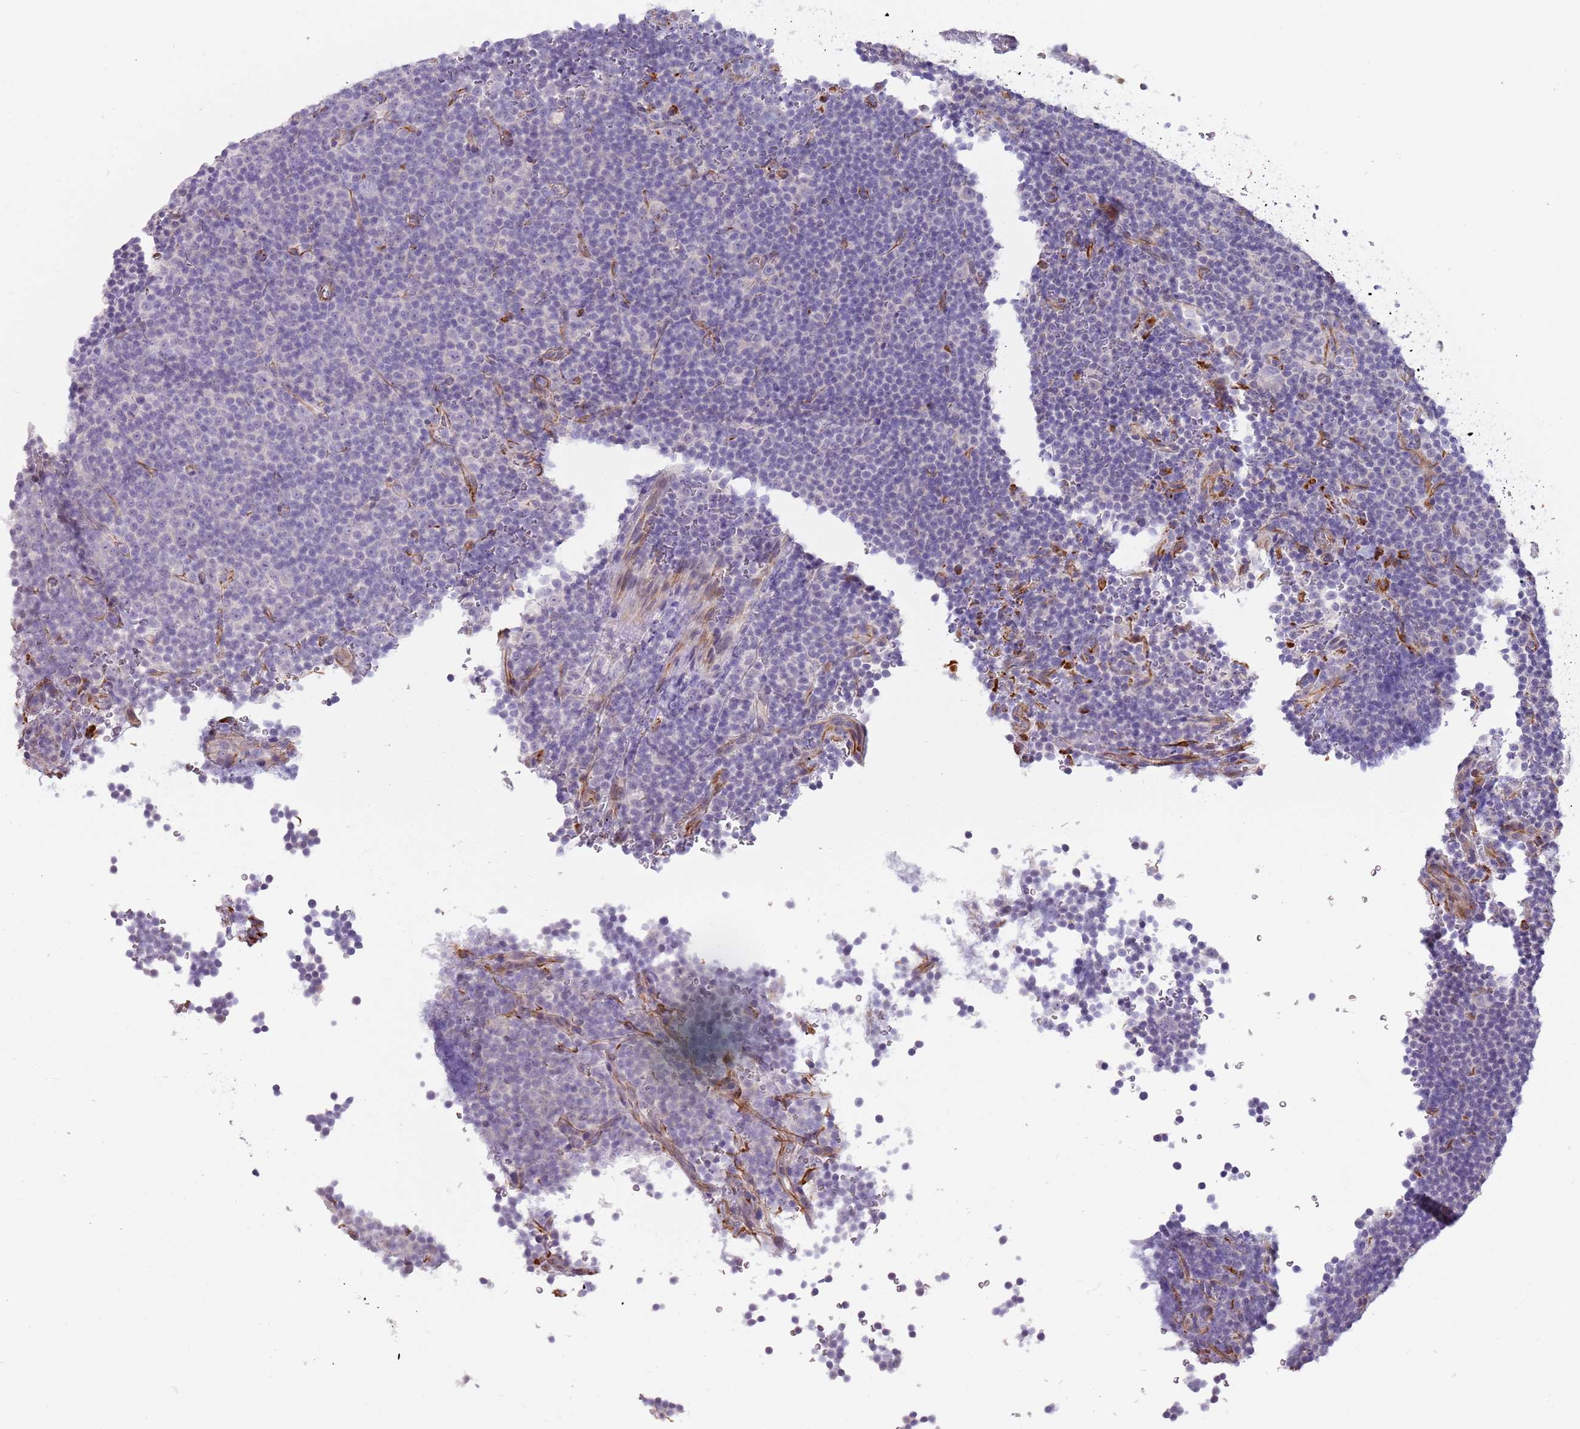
{"staining": {"intensity": "negative", "quantity": "none", "location": "none"}, "tissue": "lymphoma", "cell_type": "Tumor cells", "image_type": "cancer", "snomed": [{"axis": "morphology", "description": "Malignant lymphoma, non-Hodgkin's type, Low grade"}, {"axis": "topography", "description": "Lymph node"}], "caption": "This is an immunohistochemistry (IHC) micrograph of human low-grade malignant lymphoma, non-Hodgkin's type. There is no positivity in tumor cells.", "gene": "NBPF3", "patient": {"sex": "female", "age": 67}}